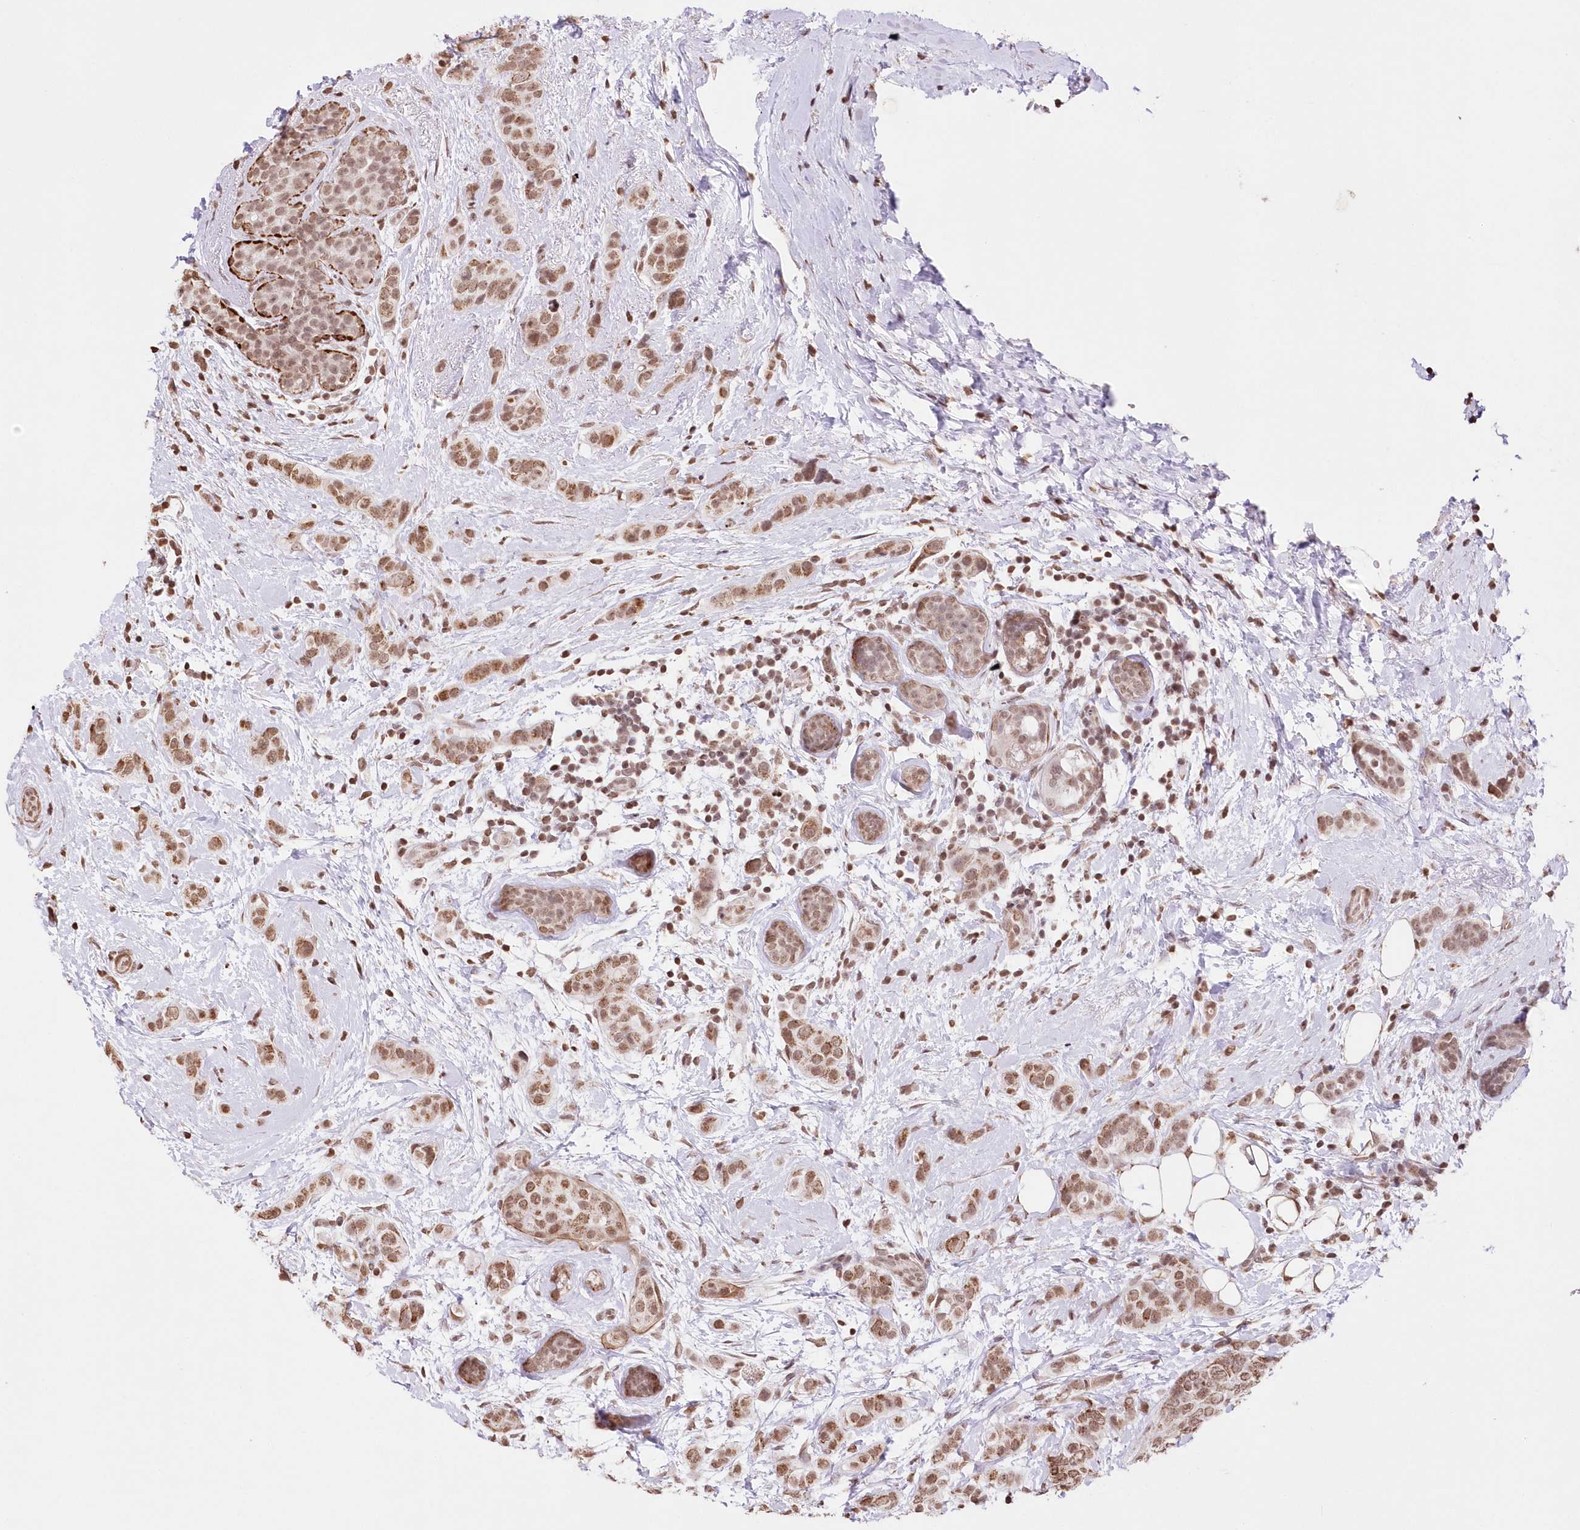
{"staining": {"intensity": "moderate", "quantity": ">75%", "location": "cytoplasmic/membranous,nuclear"}, "tissue": "breast cancer", "cell_type": "Tumor cells", "image_type": "cancer", "snomed": [{"axis": "morphology", "description": "Lobular carcinoma"}, {"axis": "topography", "description": "Breast"}], "caption": "IHC histopathology image of human lobular carcinoma (breast) stained for a protein (brown), which displays medium levels of moderate cytoplasmic/membranous and nuclear expression in approximately >75% of tumor cells.", "gene": "RBM27", "patient": {"sex": "female", "age": 51}}